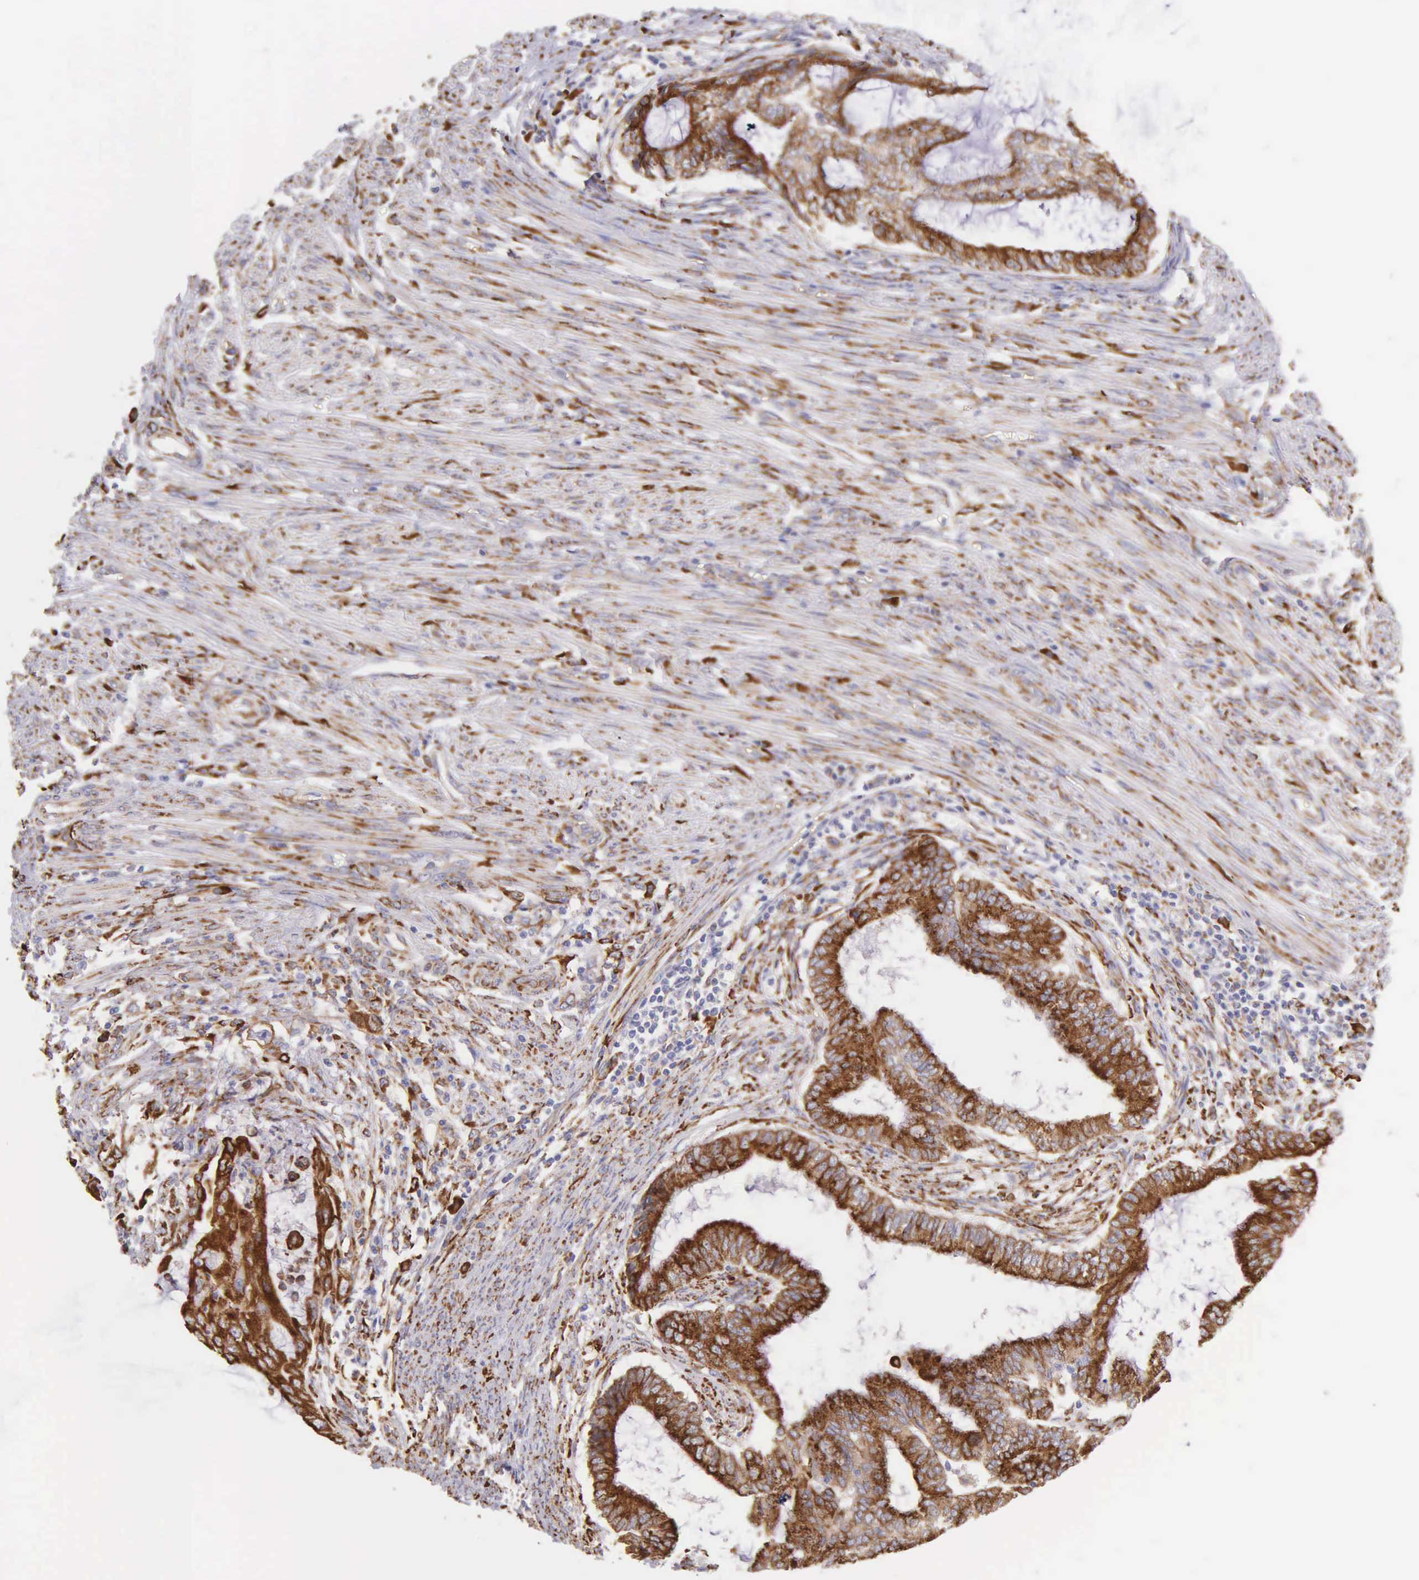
{"staining": {"intensity": "strong", "quantity": ">75%", "location": "cytoplasmic/membranous"}, "tissue": "endometrial cancer", "cell_type": "Tumor cells", "image_type": "cancer", "snomed": [{"axis": "morphology", "description": "Adenocarcinoma, NOS"}, {"axis": "topography", "description": "Endometrium"}], "caption": "Protein positivity by IHC reveals strong cytoplasmic/membranous expression in about >75% of tumor cells in endometrial adenocarcinoma.", "gene": "CKAP4", "patient": {"sex": "female", "age": 63}}